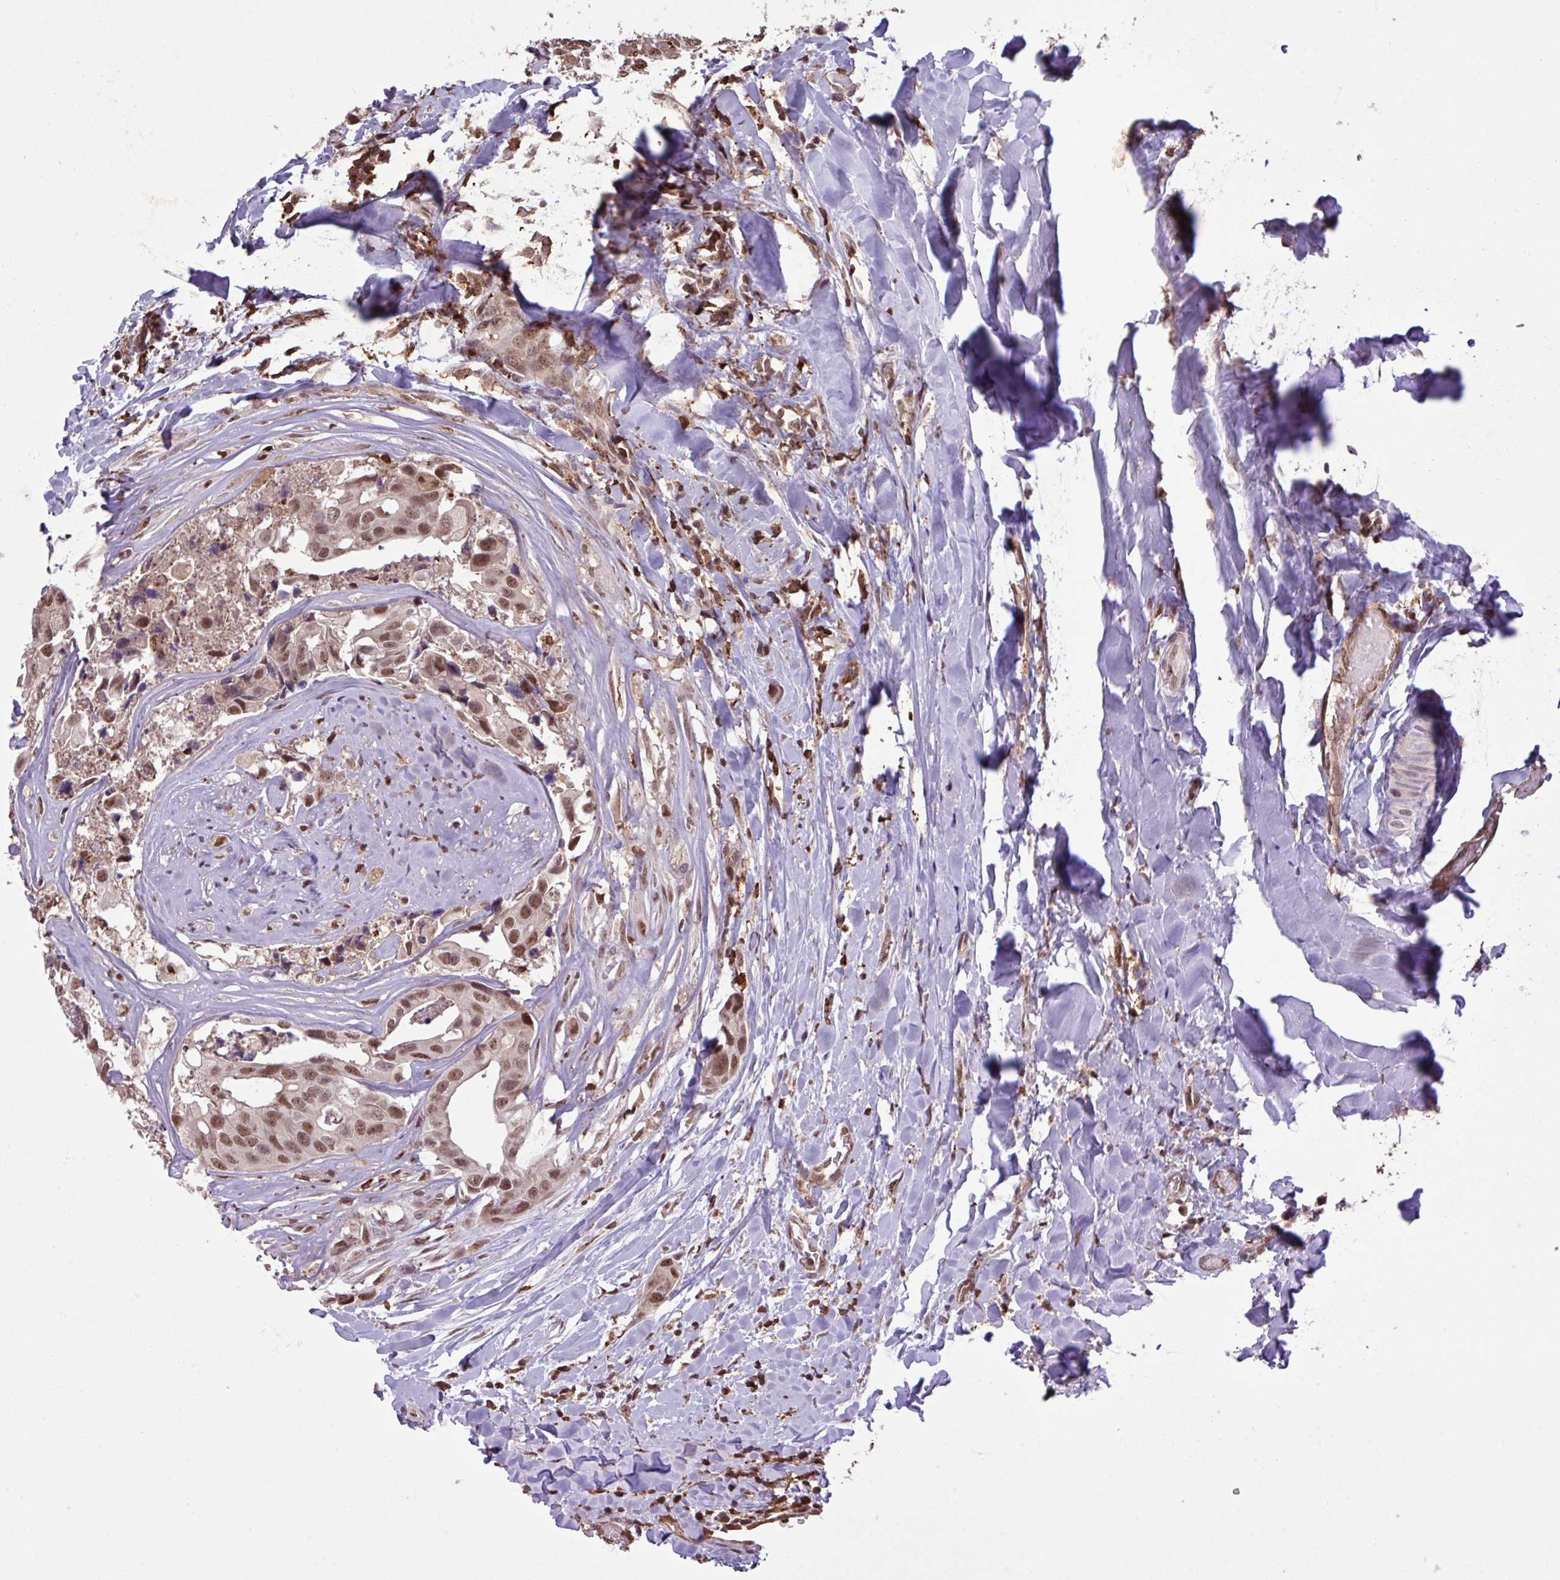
{"staining": {"intensity": "moderate", "quantity": ">75%", "location": "nuclear"}, "tissue": "head and neck cancer", "cell_type": "Tumor cells", "image_type": "cancer", "snomed": [{"axis": "morphology", "description": "Adenocarcinoma, NOS"}, {"axis": "morphology", "description": "Adenocarcinoma, metastatic, NOS"}, {"axis": "topography", "description": "Head-Neck"}], "caption": "Head and neck cancer tissue exhibits moderate nuclear positivity in about >75% of tumor cells, visualized by immunohistochemistry. (Brightfield microscopy of DAB IHC at high magnification).", "gene": "GON7", "patient": {"sex": "male", "age": 75}}